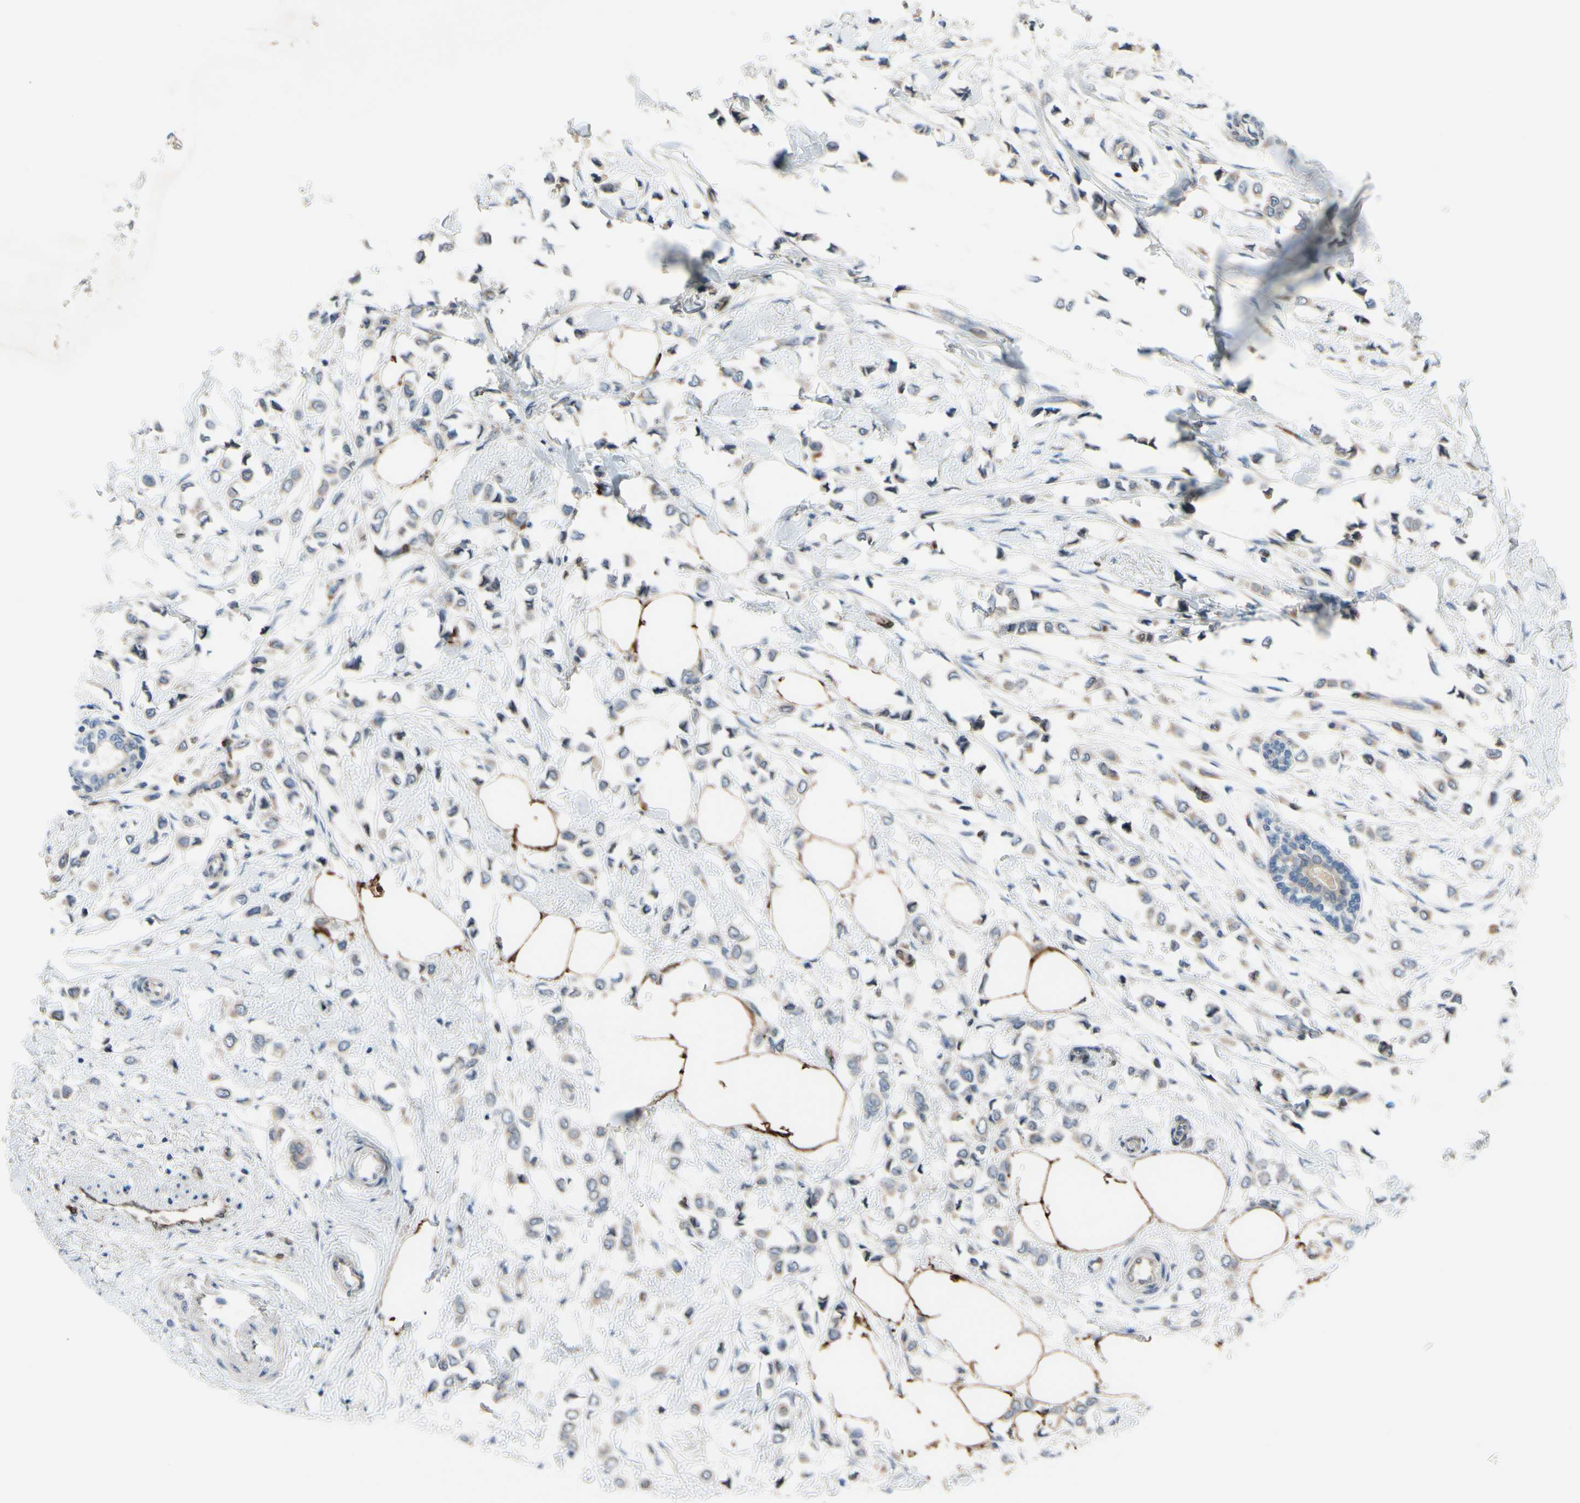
{"staining": {"intensity": "weak", "quantity": ">75%", "location": "cytoplasmic/membranous"}, "tissue": "breast cancer", "cell_type": "Tumor cells", "image_type": "cancer", "snomed": [{"axis": "morphology", "description": "Lobular carcinoma"}, {"axis": "topography", "description": "Breast"}], "caption": "DAB (3,3'-diaminobenzidine) immunohistochemical staining of human breast cancer (lobular carcinoma) displays weak cytoplasmic/membranous protein positivity in about >75% of tumor cells. (DAB IHC, brown staining for protein, blue staining for nuclei).", "gene": "PRXL2A", "patient": {"sex": "female", "age": 51}}